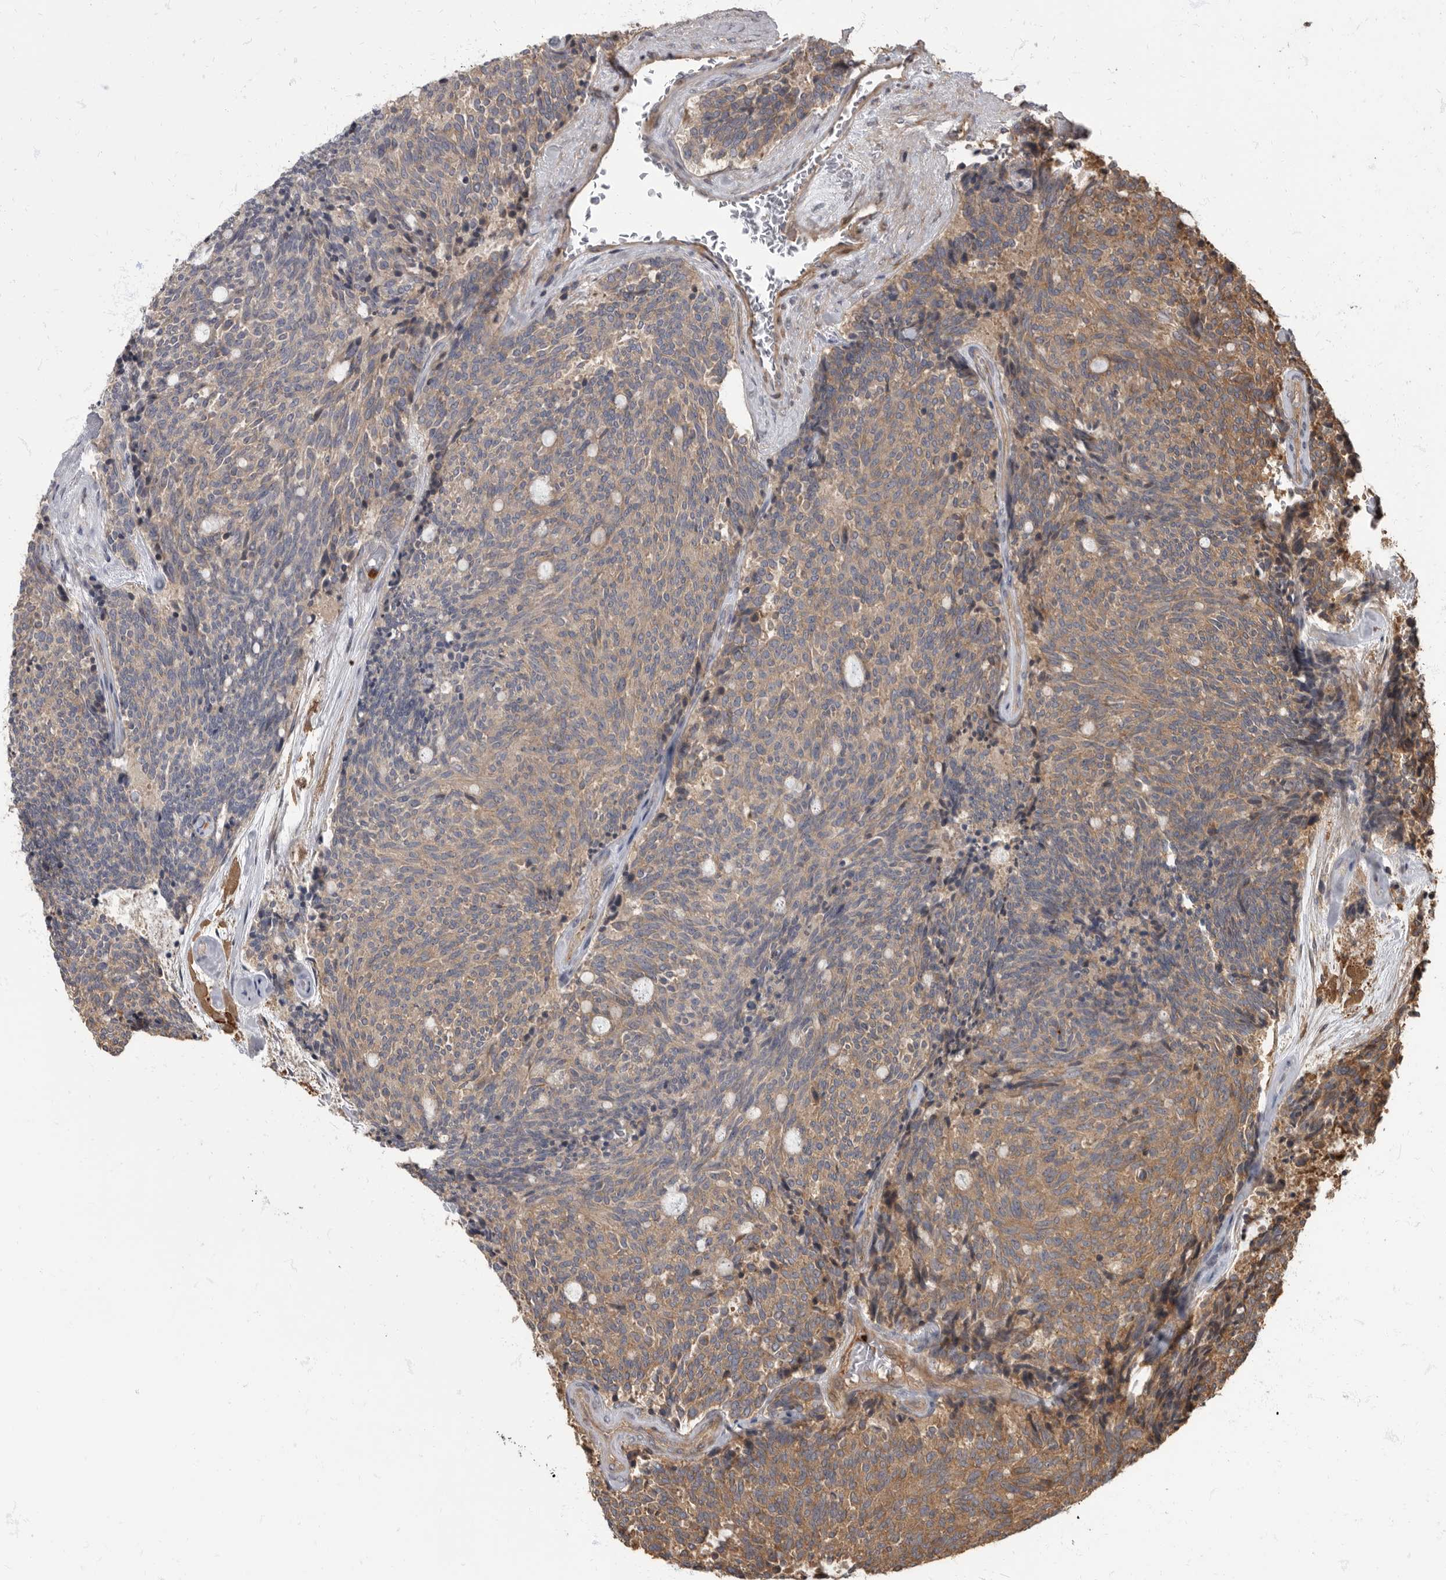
{"staining": {"intensity": "weak", "quantity": ">75%", "location": "cytoplasmic/membranous"}, "tissue": "carcinoid", "cell_type": "Tumor cells", "image_type": "cancer", "snomed": [{"axis": "morphology", "description": "Carcinoid, malignant, NOS"}, {"axis": "topography", "description": "Pancreas"}], "caption": "Protein expression by immunohistochemistry (IHC) demonstrates weak cytoplasmic/membranous positivity in about >75% of tumor cells in carcinoid (malignant). The protein of interest is stained brown, and the nuclei are stained in blue (DAB IHC with brightfield microscopy, high magnification).", "gene": "DAAM1", "patient": {"sex": "female", "age": 54}}